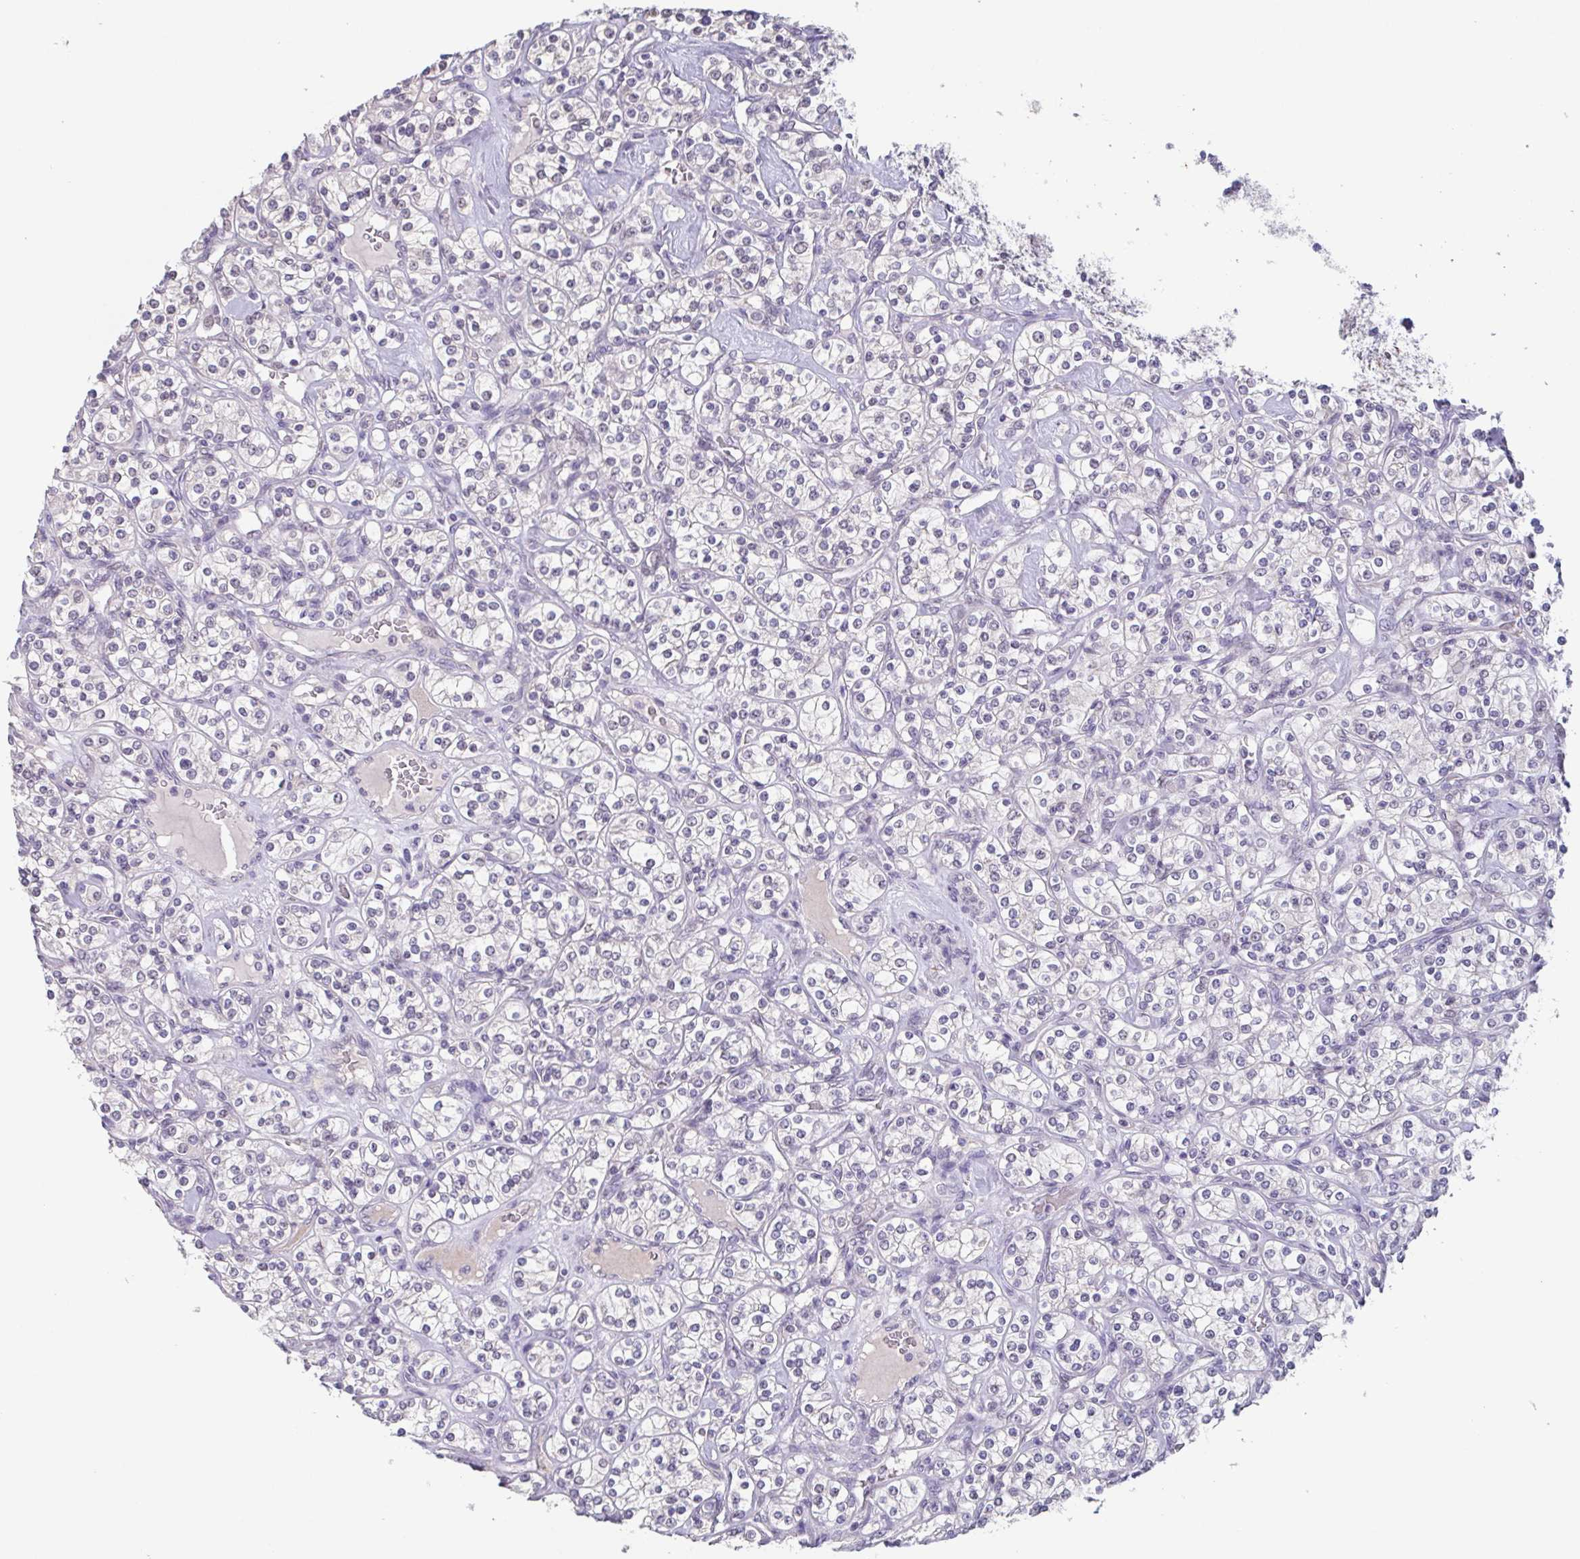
{"staining": {"intensity": "negative", "quantity": "none", "location": "none"}, "tissue": "renal cancer", "cell_type": "Tumor cells", "image_type": "cancer", "snomed": [{"axis": "morphology", "description": "Adenocarcinoma, NOS"}, {"axis": "topography", "description": "Kidney"}], "caption": "The photomicrograph reveals no staining of tumor cells in renal cancer.", "gene": "GHRL", "patient": {"sex": "male", "age": 77}}